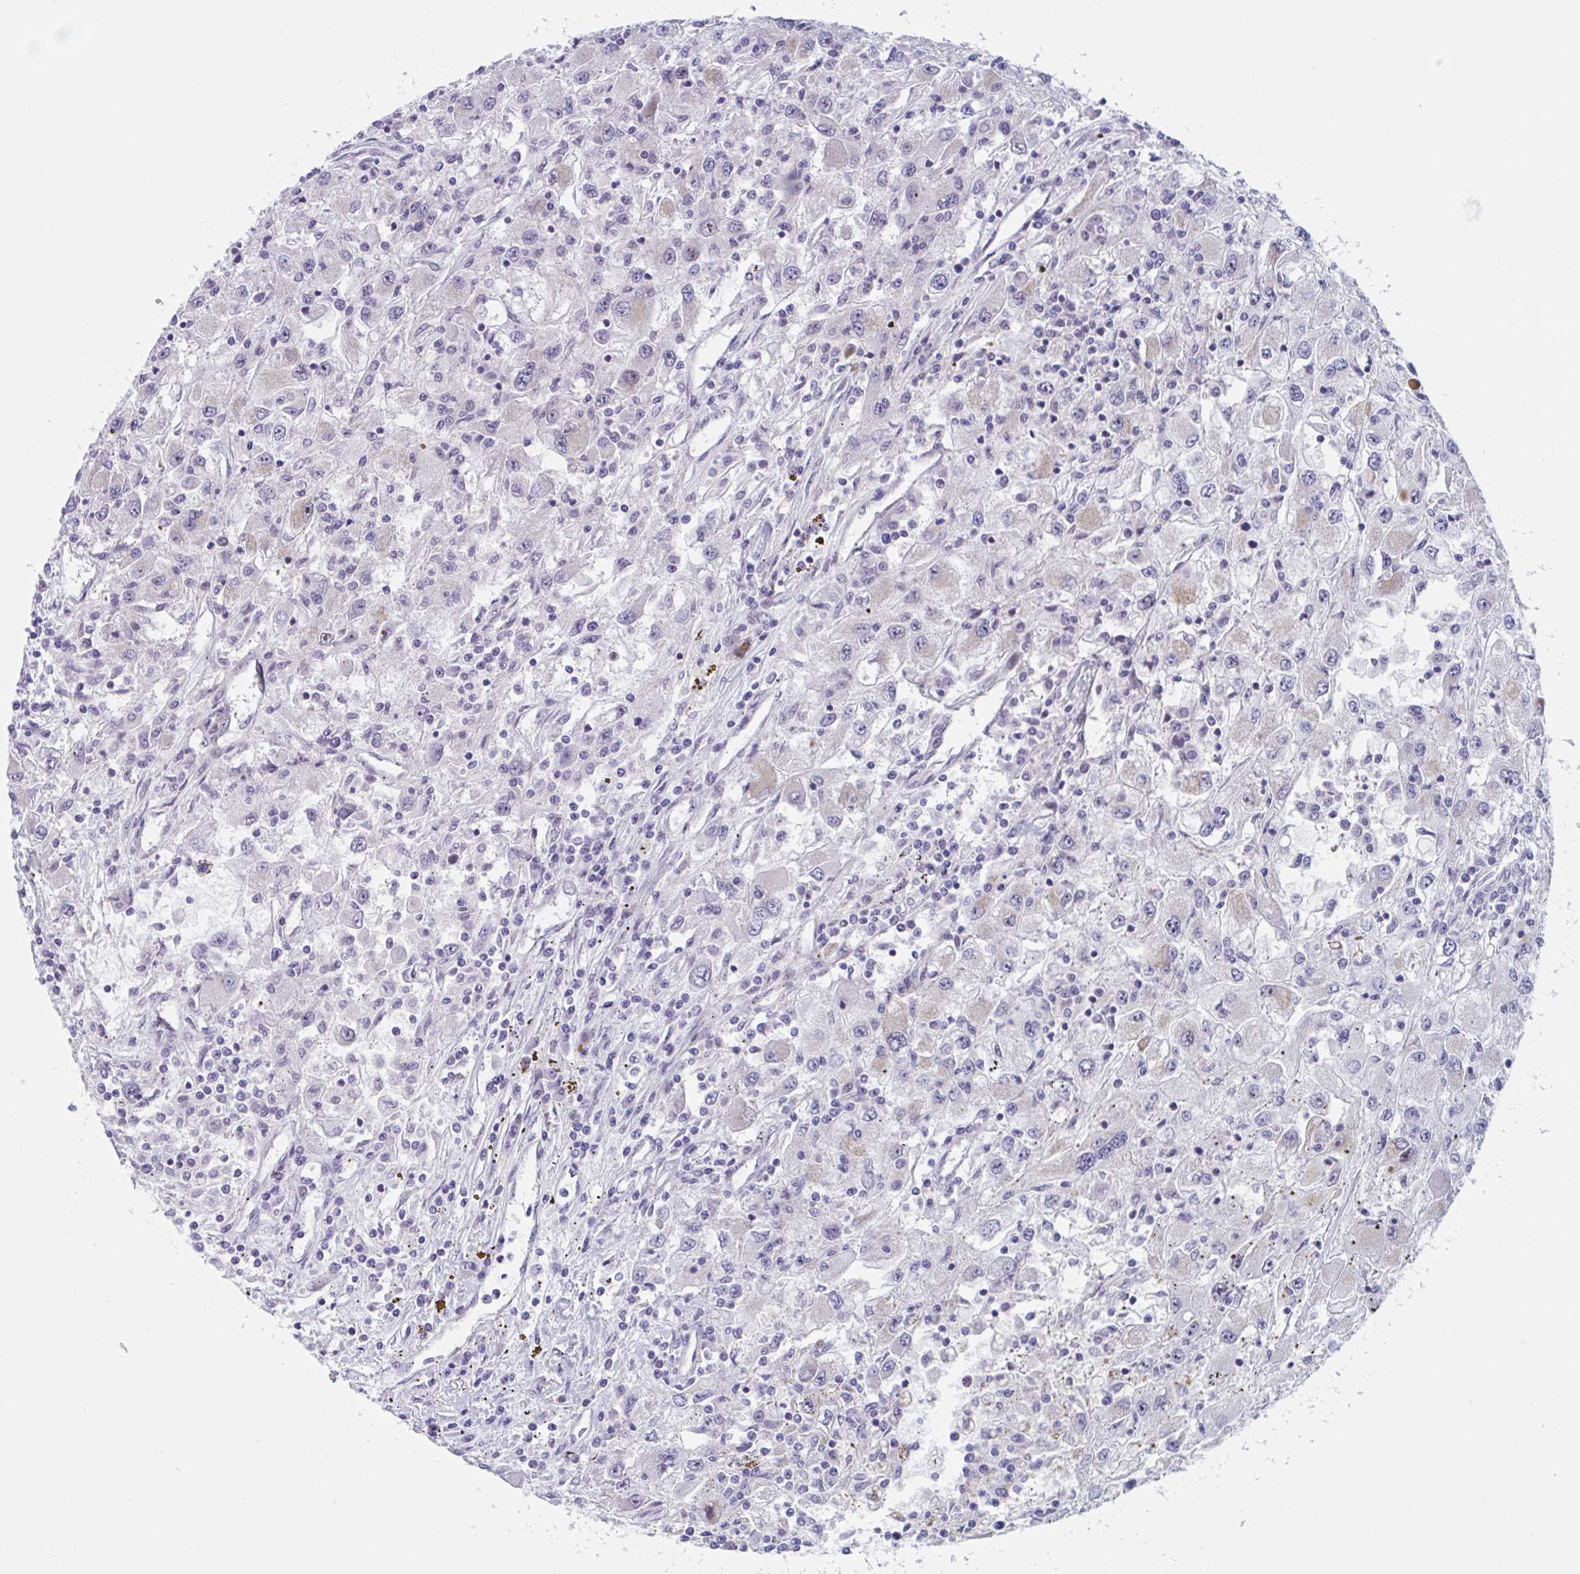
{"staining": {"intensity": "negative", "quantity": "none", "location": "none"}, "tissue": "renal cancer", "cell_type": "Tumor cells", "image_type": "cancer", "snomed": [{"axis": "morphology", "description": "Adenocarcinoma, NOS"}, {"axis": "topography", "description": "Kidney"}], "caption": "Histopathology image shows no significant protein positivity in tumor cells of renal adenocarcinoma.", "gene": "DUXA", "patient": {"sex": "female", "age": 67}}